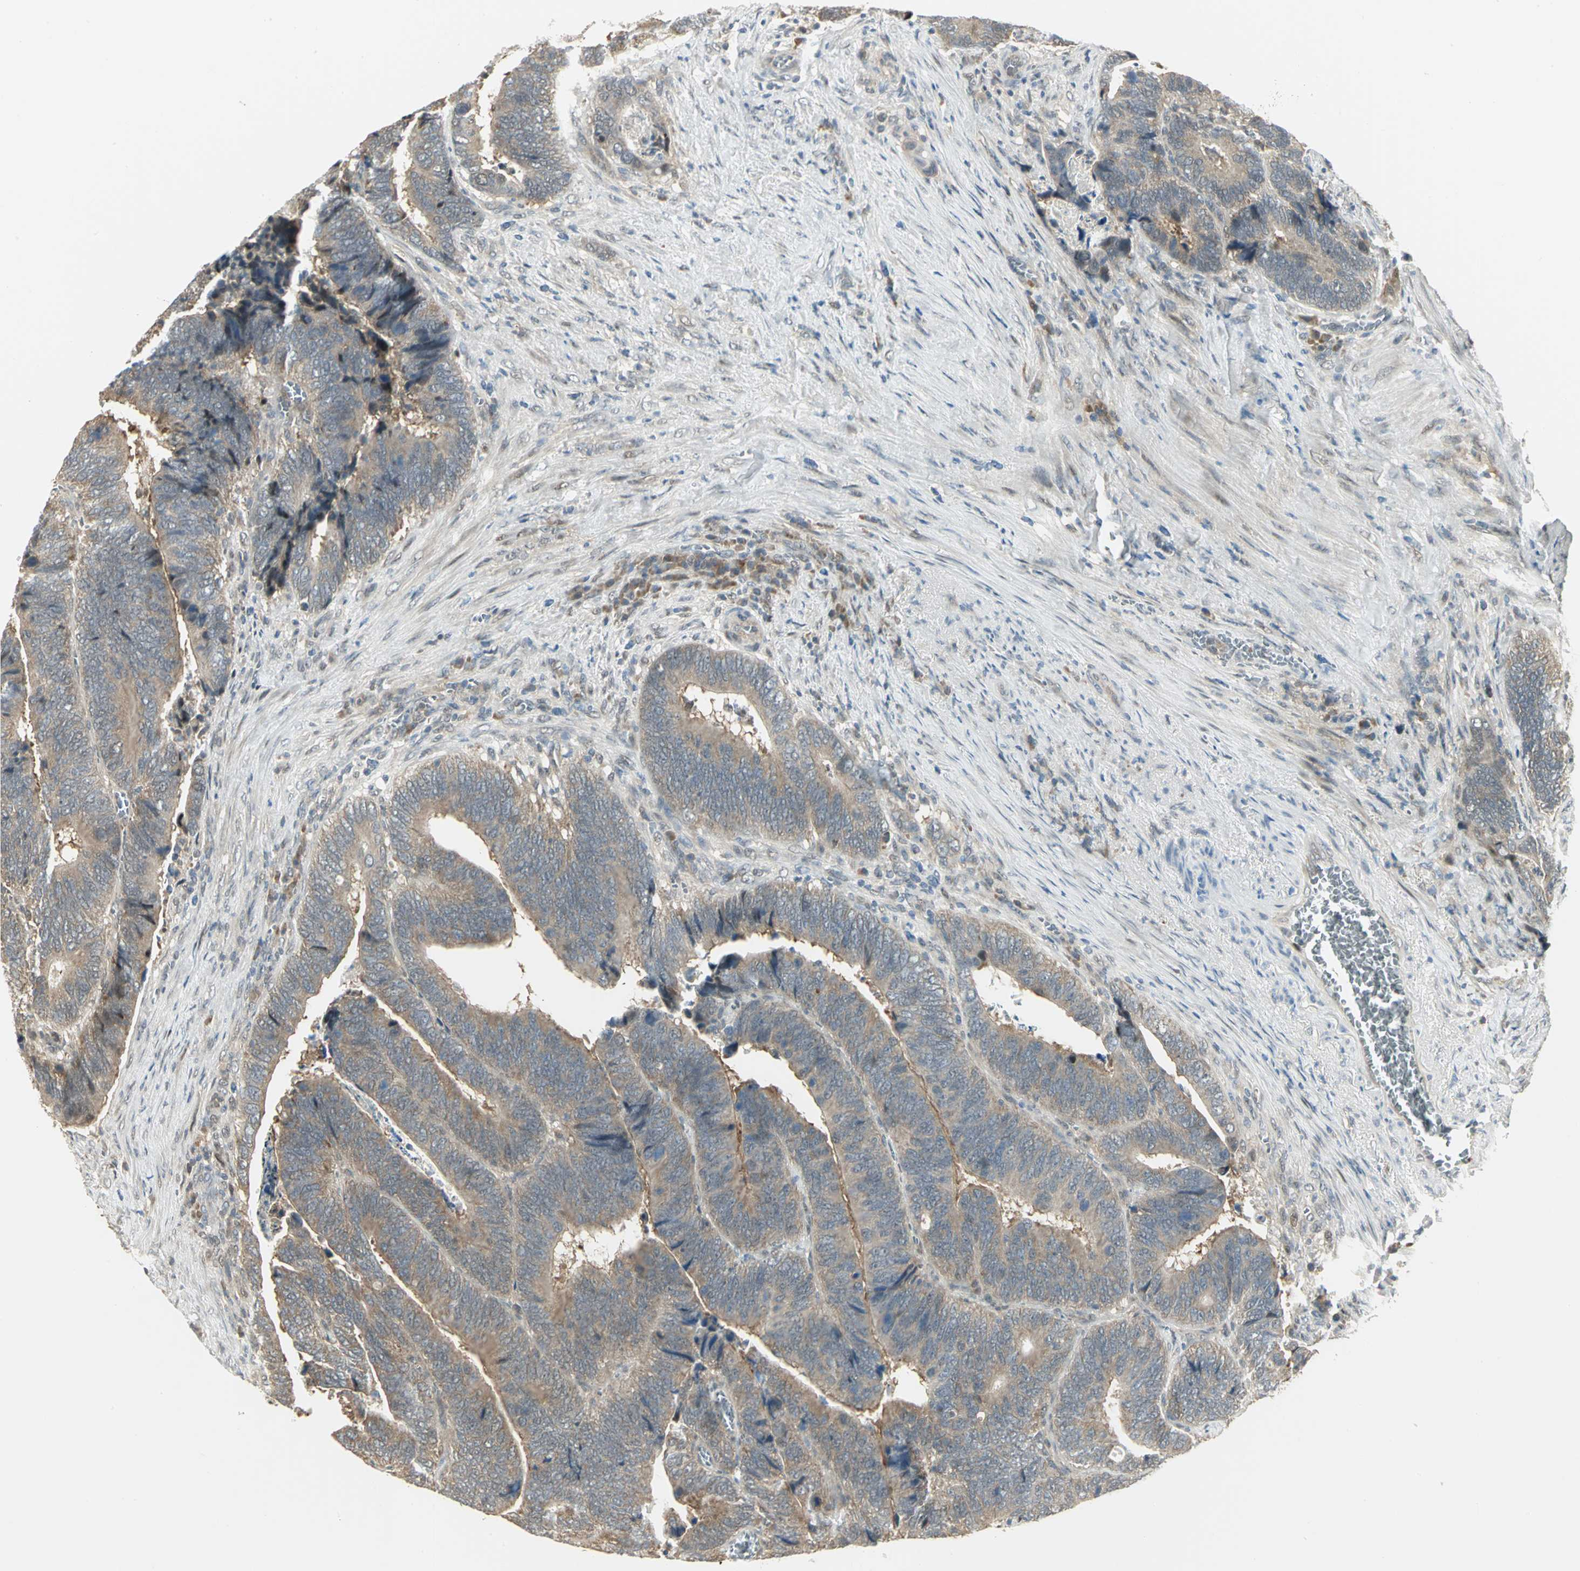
{"staining": {"intensity": "weak", "quantity": ">75%", "location": "cytoplasmic/membranous"}, "tissue": "colorectal cancer", "cell_type": "Tumor cells", "image_type": "cancer", "snomed": [{"axis": "morphology", "description": "Adenocarcinoma, NOS"}, {"axis": "topography", "description": "Colon"}], "caption": "Colorectal adenocarcinoma stained with a protein marker exhibits weak staining in tumor cells.", "gene": "PSMC4", "patient": {"sex": "male", "age": 72}}